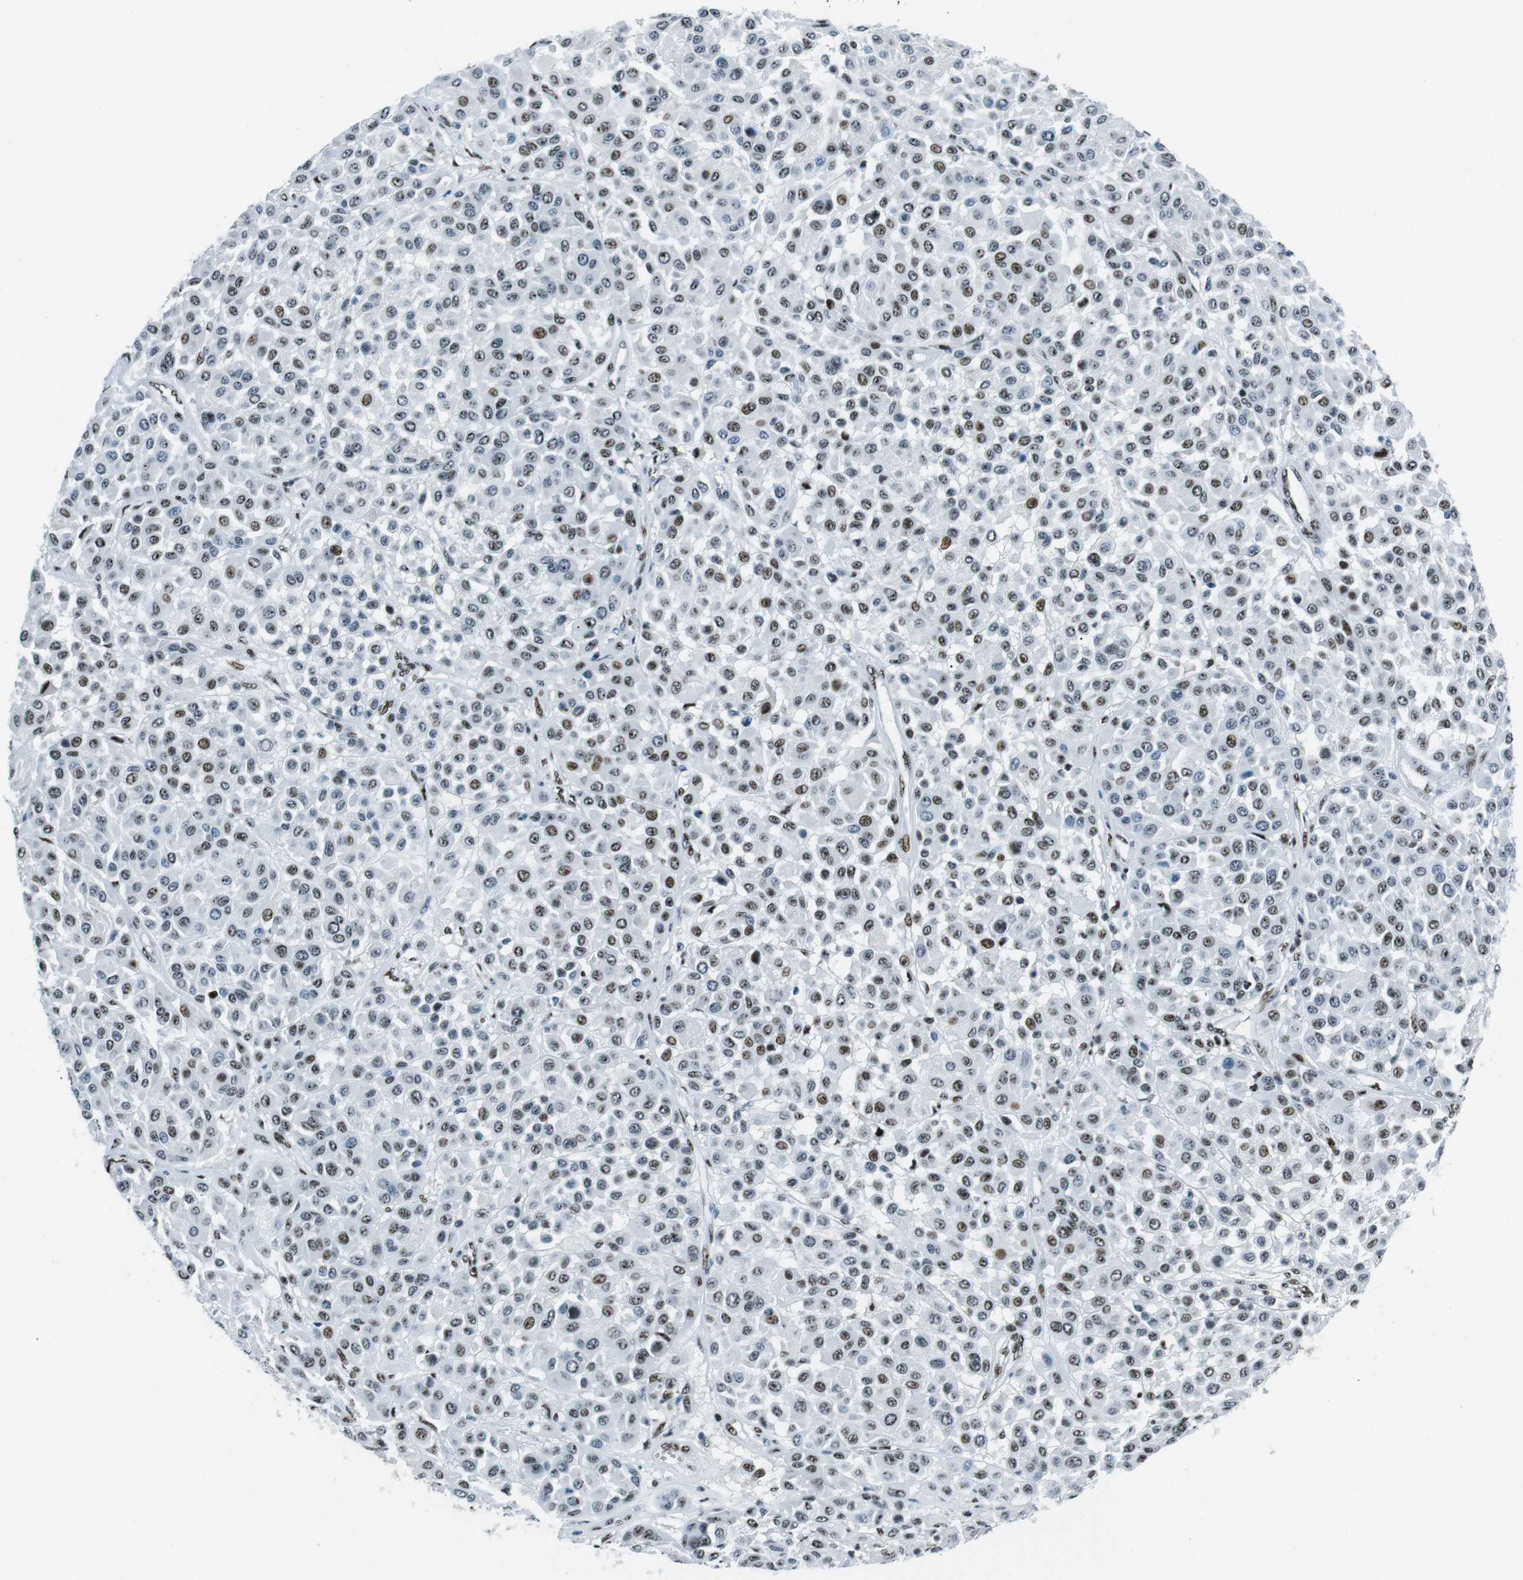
{"staining": {"intensity": "moderate", "quantity": ">75%", "location": "nuclear"}, "tissue": "melanoma", "cell_type": "Tumor cells", "image_type": "cancer", "snomed": [{"axis": "morphology", "description": "Malignant melanoma, Metastatic site"}, {"axis": "topography", "description": "Soft tissue"}], "caption": "Malignant melanoma (metastatic site) was stained to show a protein in brown. There is medium levels of moderate nuclear staining in about >75% of tumor cells.", "gene": "PML", "patient": {"sex": "male", "age": 41}}